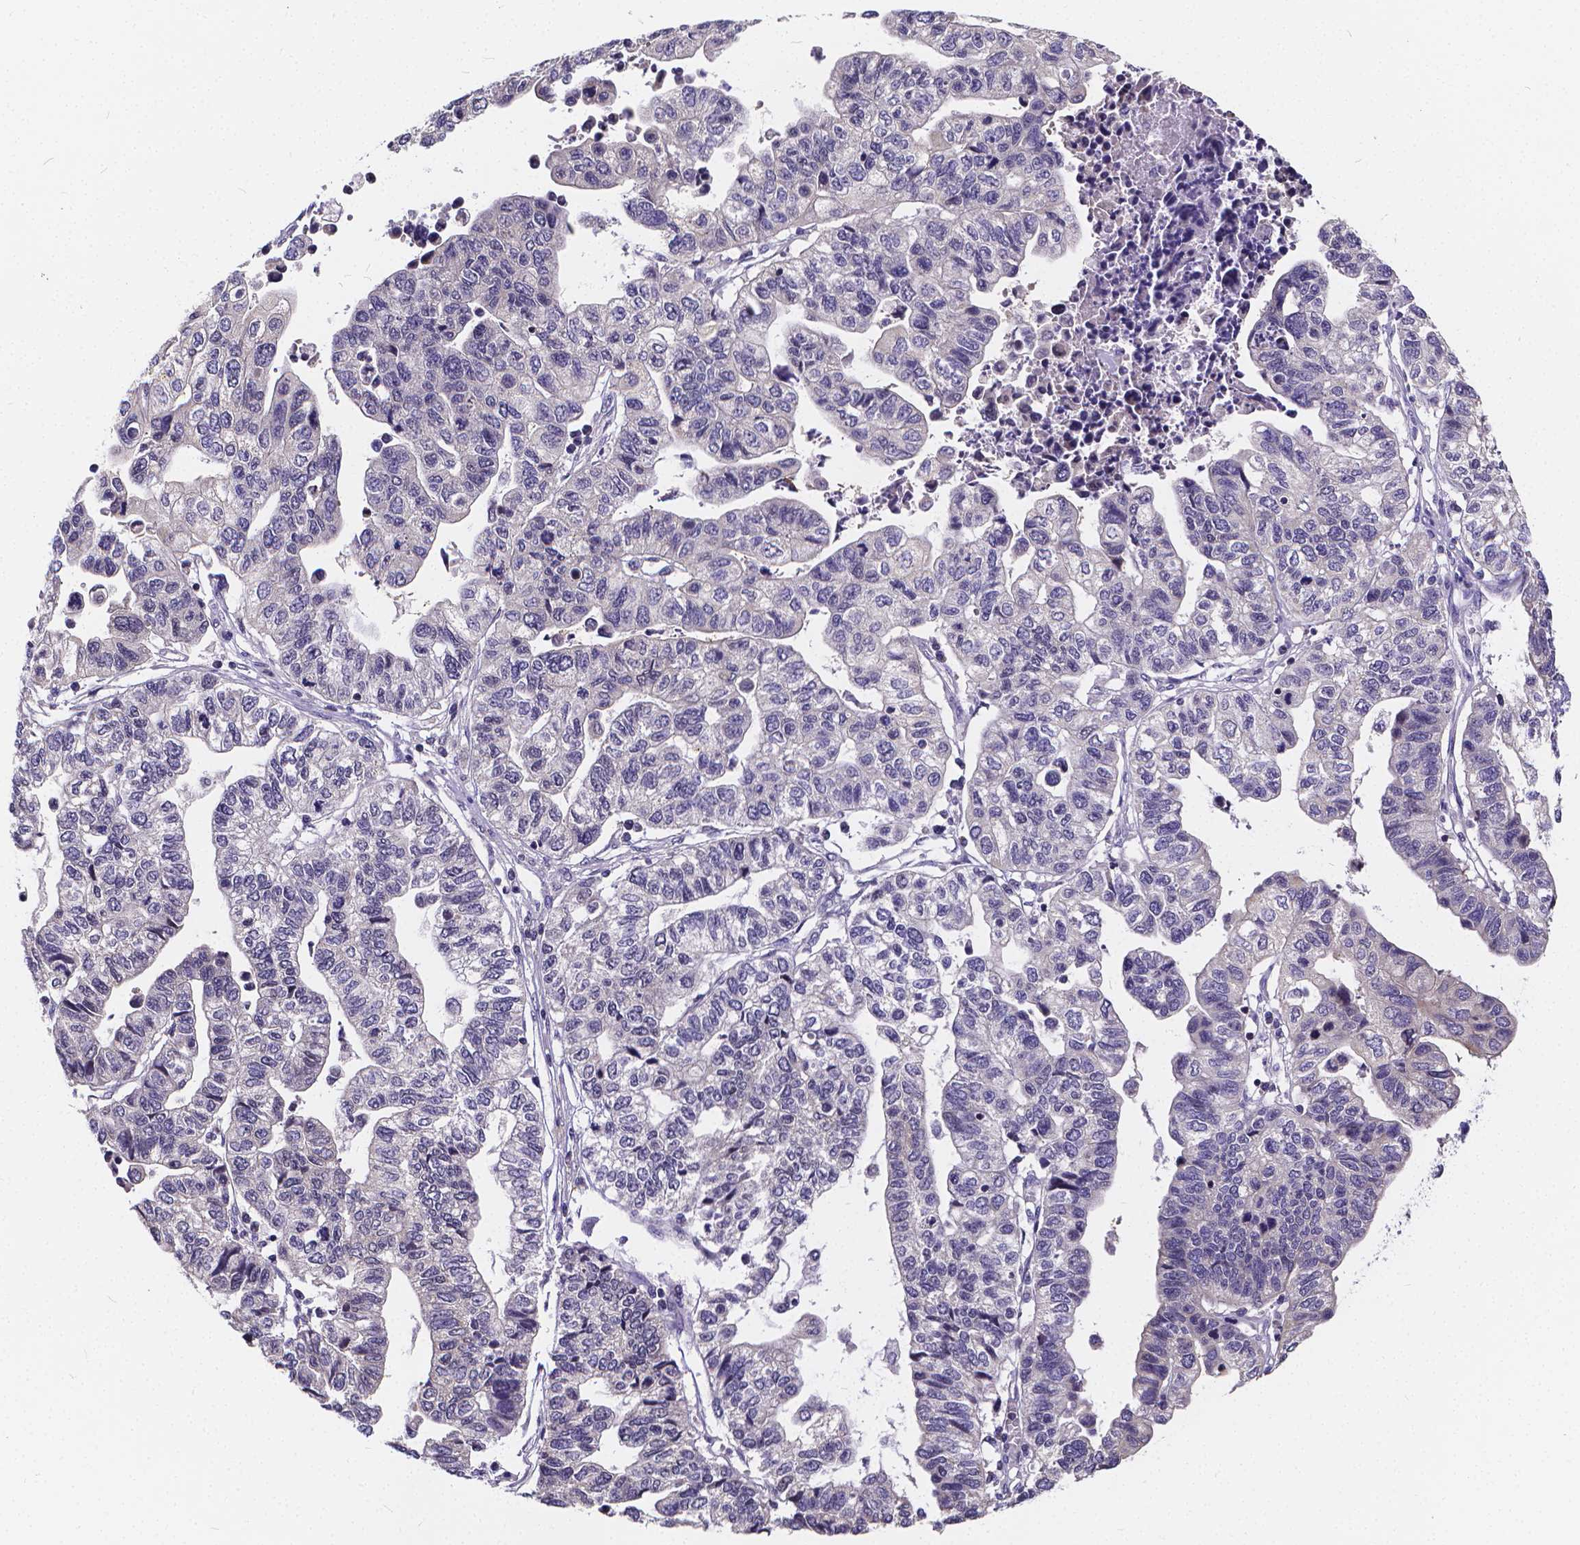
{"staining": {"intensity": "negative", "quantity": "none", "location": "none"}, "tissue": "stomach cancer", "cell_type": "Tumor cells", "image_type": "cancer", "snomed": [{"axis": "morphology", "description": "Adenocarcinoma, NOS"}, {"axis": "topography", "description": "Stomach, upper"}], "caption": "This is an IHC micrograph of stomach cancer (adenocarcinoma). There is no positivity in tumor cells.", "gene": "GLRB", "patient": {"sex": "female", "age": 67}}